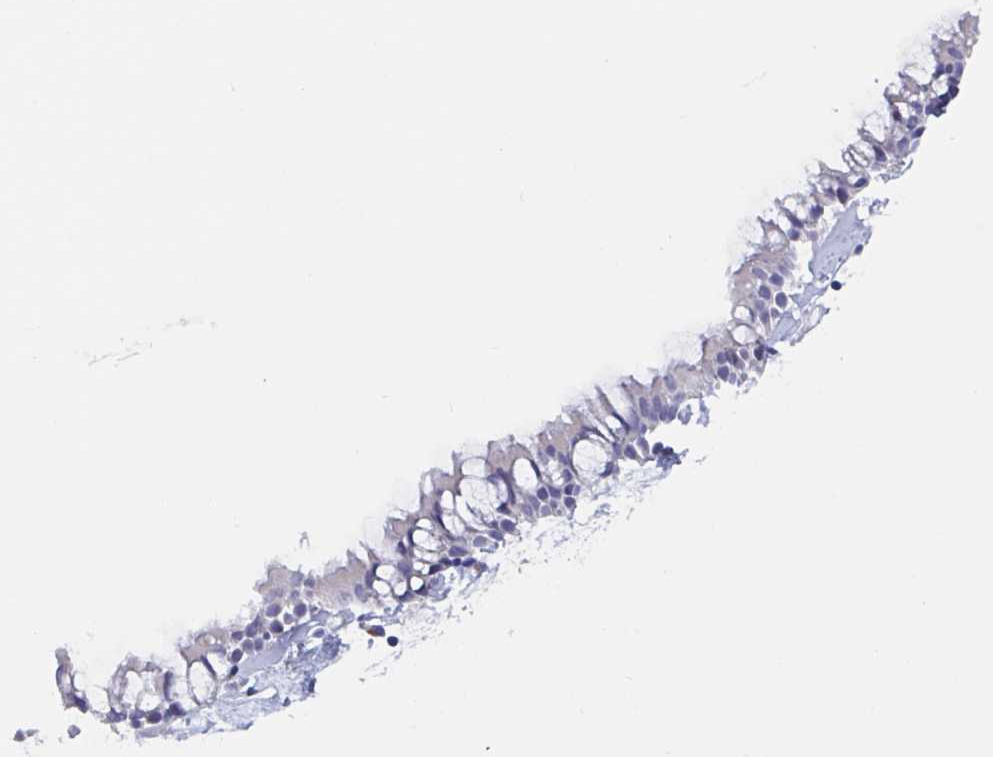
{"staining": {"intensity": "negative", "quantity": "none", "location": "none"}, "tissue": "nasopharynx", "cell_type": "Respiratory epithelial cells", "image_type": "normal", "snomed": [{"axis": "morphology", "description": "Normal tissue, NOS"}, {"axis": "topography", "description": "Nasopharynx"}], "caption": "Nasopharynx stained for a protein using IHC displays no expression respiratory epithelial cells.", "gene": "NT5C3B", "patient": {"sex": "female", "age": 39}}